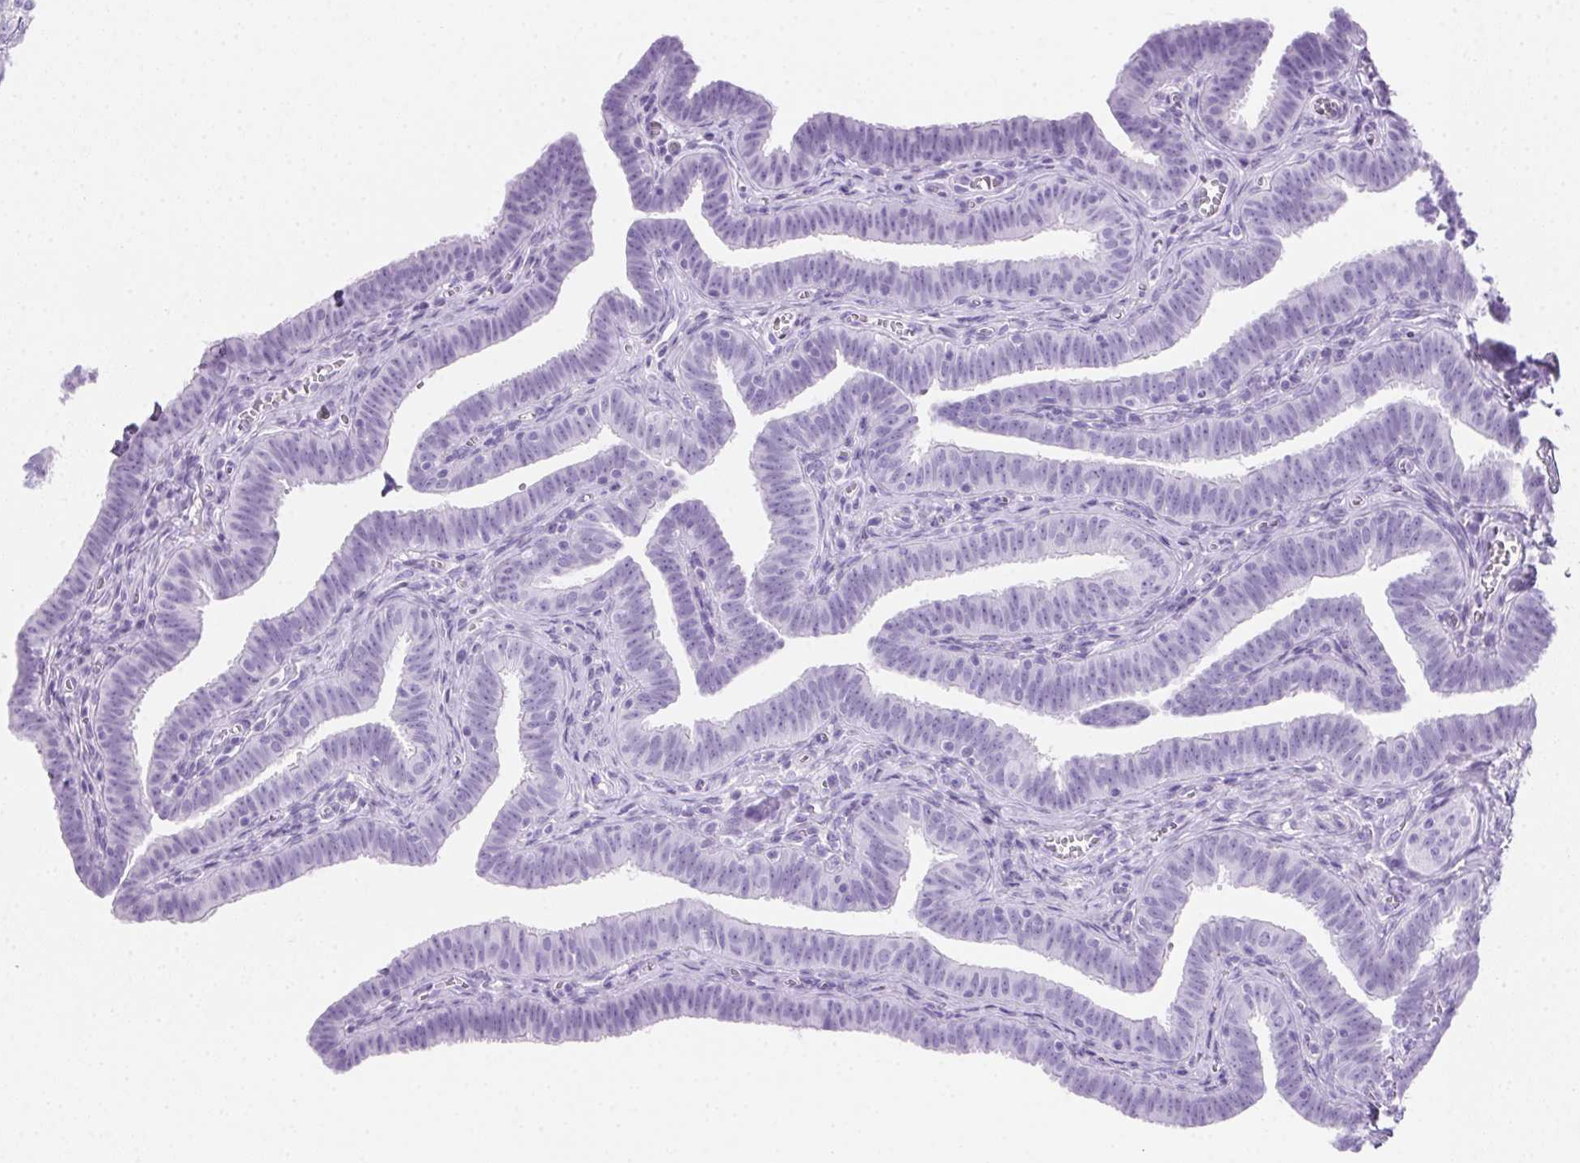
{"staining": {"intensity": "negative", "quantity": "none", "location": "none"}, "tissue": "fallopian tube", "cell_type": "Glandular cells", "image_type": "normal", "snomed": [{"axis": "morphology", "description": "Normal tissue, NOS"}, {"axis": "topography", "description": "Fallopian tube"}], "caption": "IHC of unremarkable human fallopian tube displays no positivity in glandular cells. (Brightfield microscopy of DAB (3,3'-diaminobenzidine) immunohistochemistry (IHC) at high magnification).", "gene": "SPACA5B", "patient": {"sex": "female", "age": 25}}